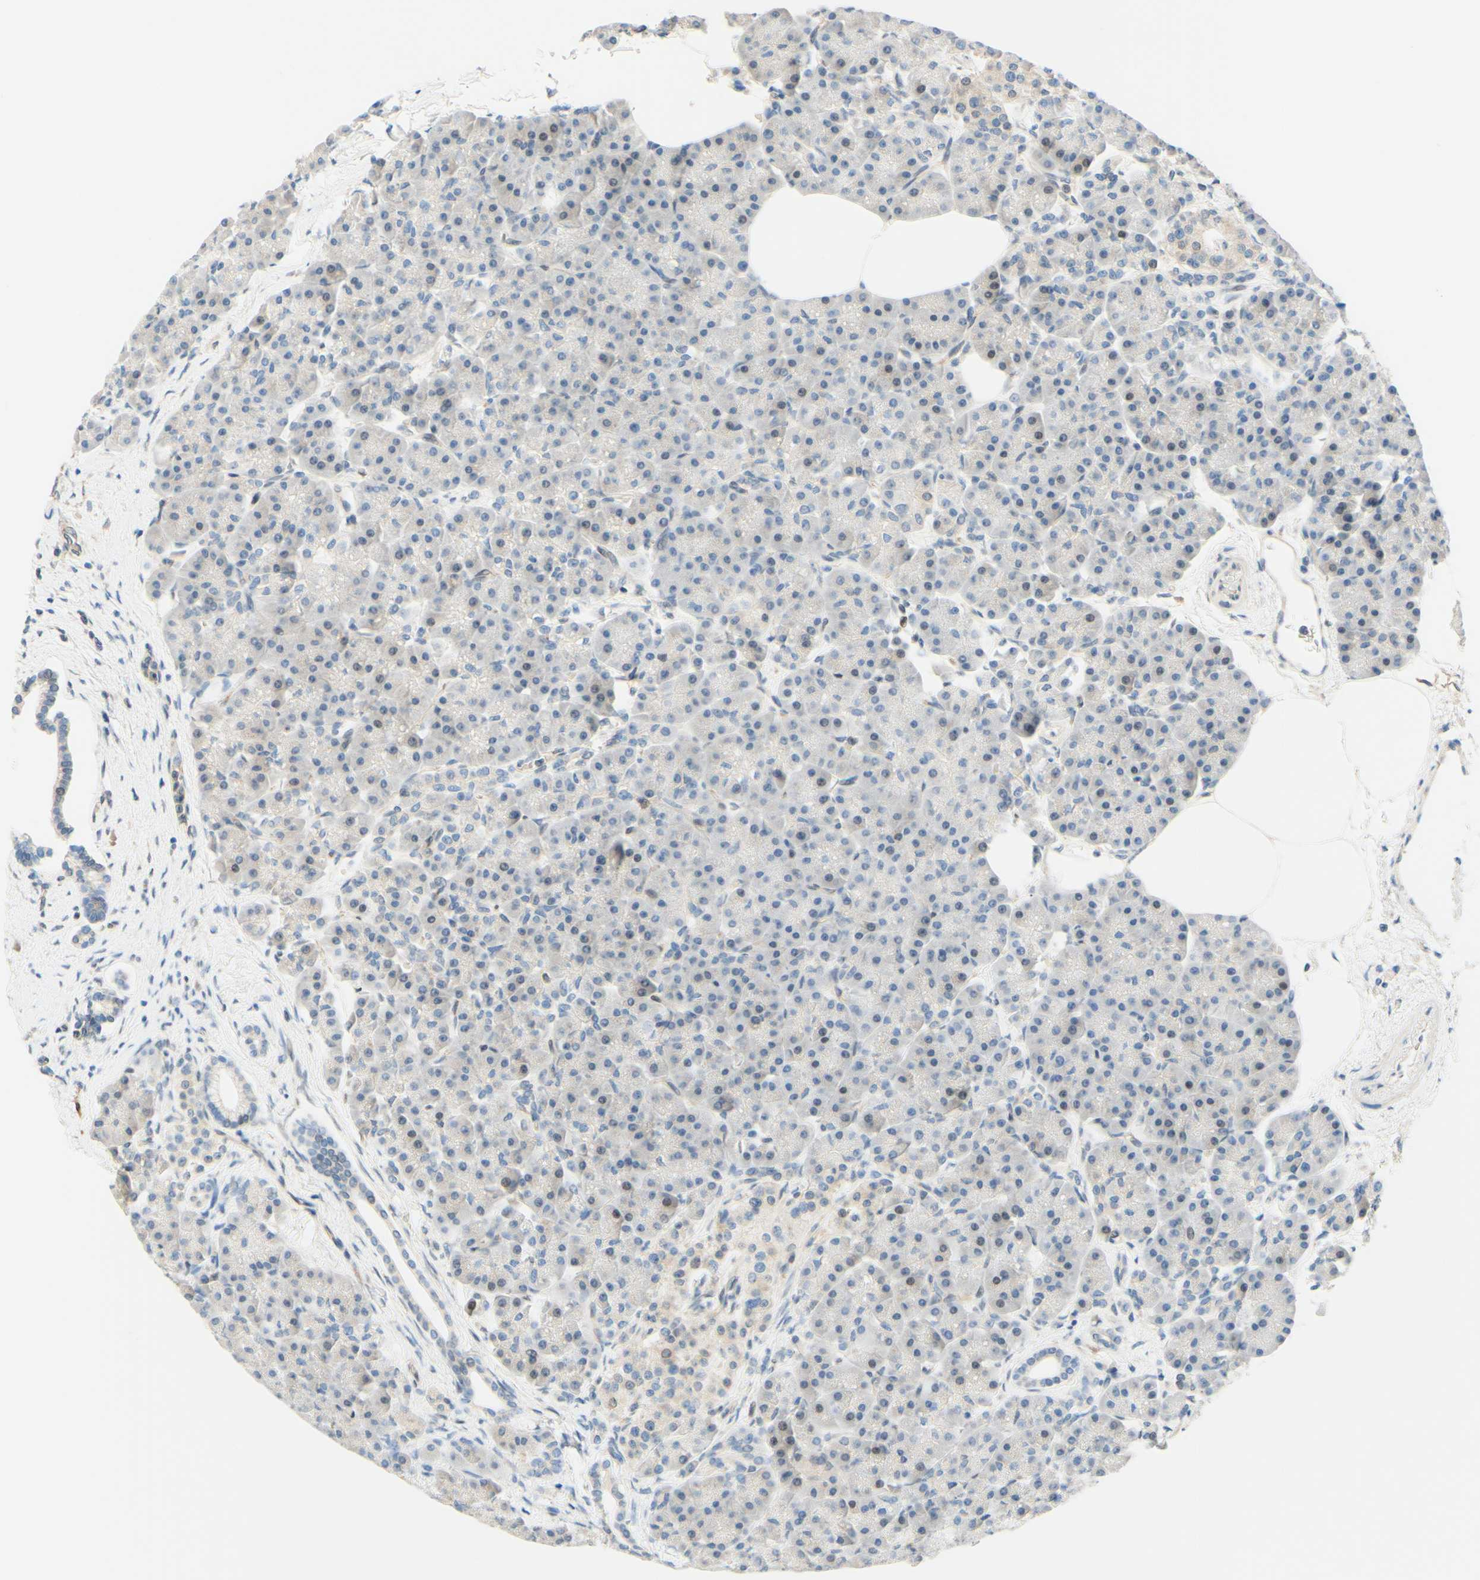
{"staining": {"intensity": "weak", "quantity": "<25%", "location": "cytoplasmic/membranous,nuclear"}, "tissue": "pancreas", "cell_type": "Exocrine glandular cells", "image_type": "normal", "snomed": [{"axis": "morphology", "description": "Normal tissue, NOS"}, {"axis": "topography", "description": "Pancreas"}], "caption": "Immunohistochemical staining of unremarkable pancreas shows no significant staining in exocrine glandular cells. (DAB (3,3'-diaminobenzidine) IHC, high magnification).", "gene": "C2CD2L", "patient": {"sex": "female", "age": 70}}